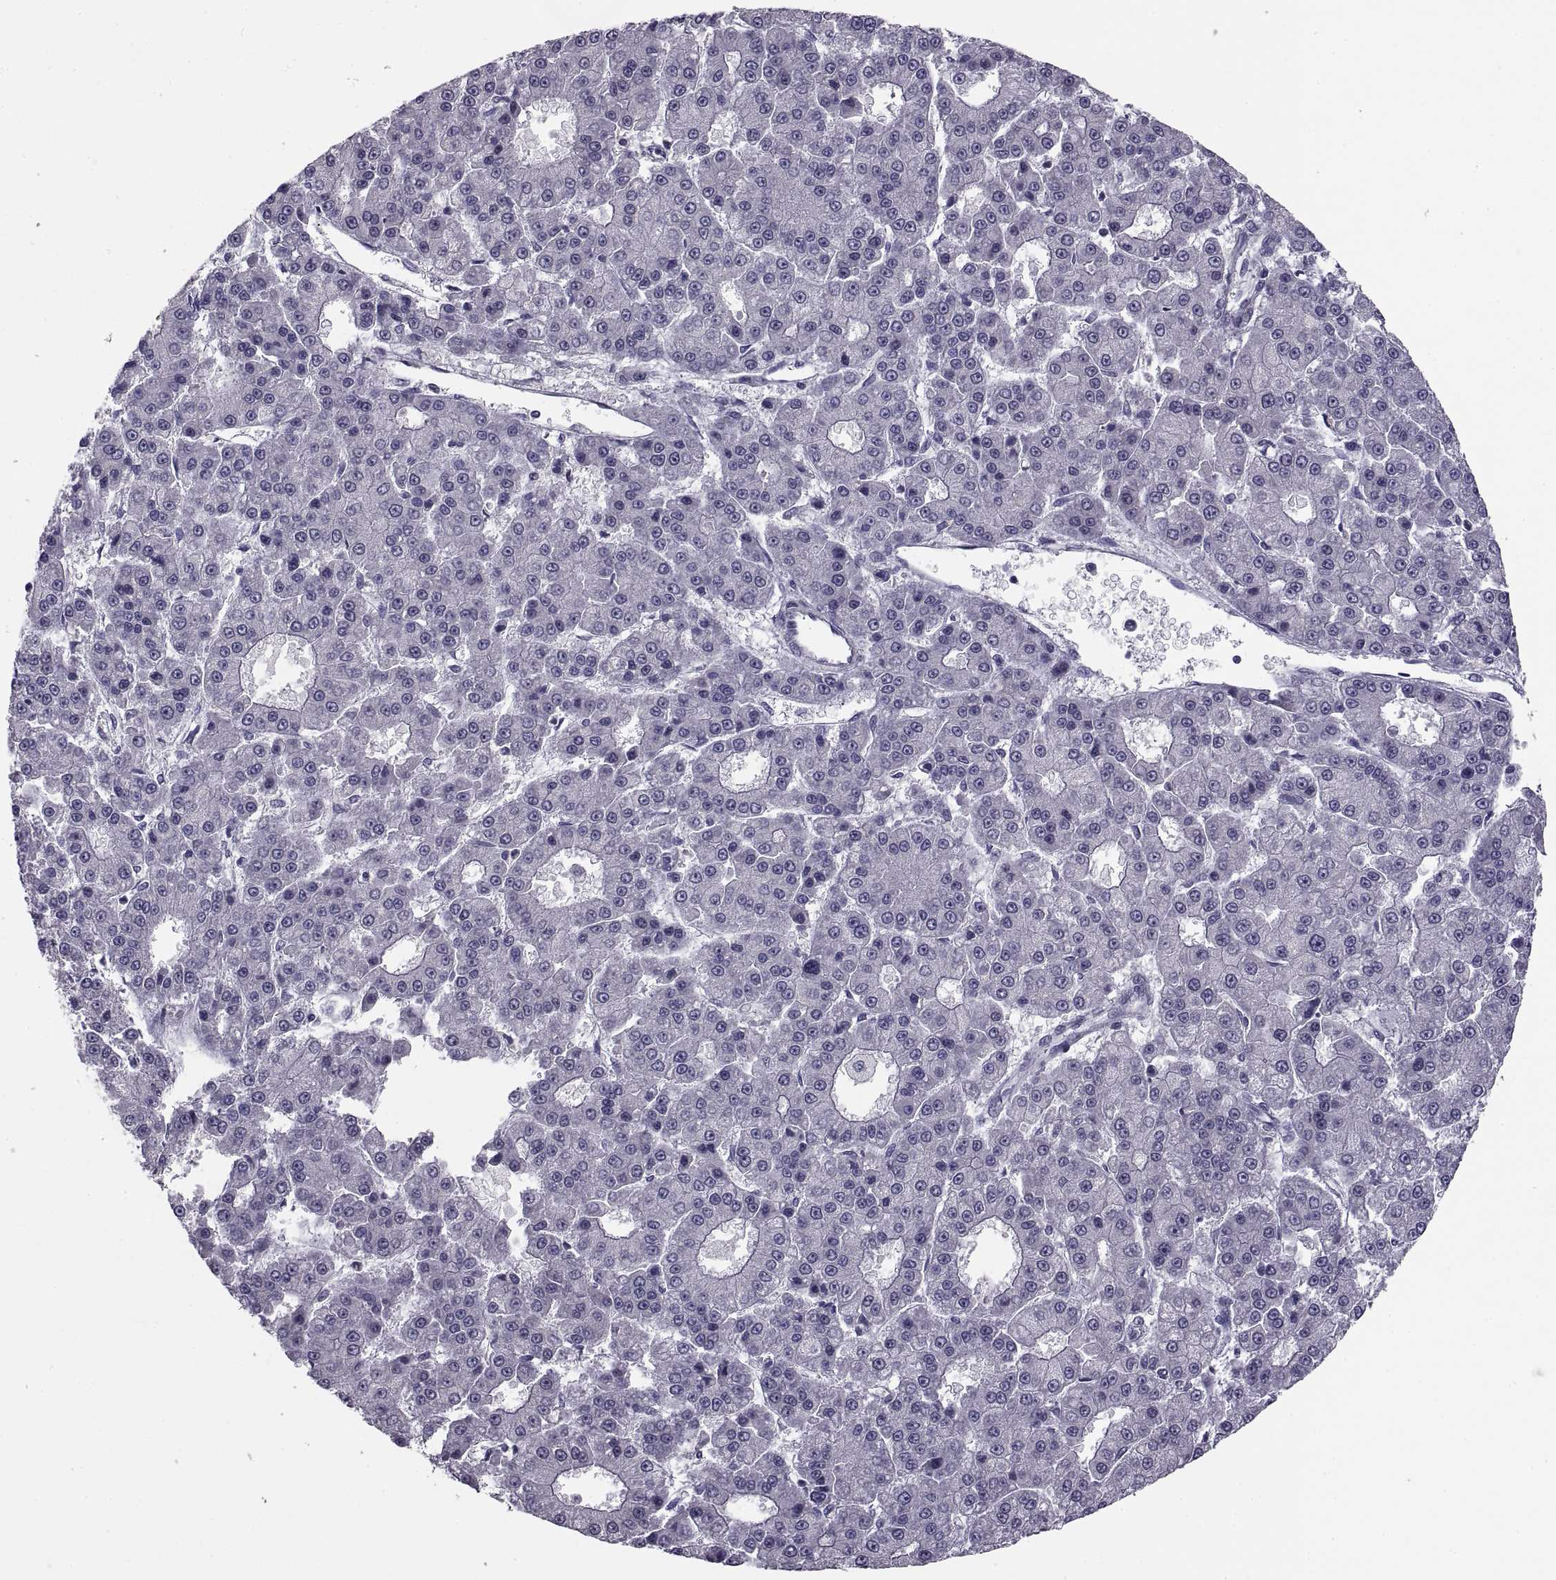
{"staining": {"intensity": "negative", "quantity": "none", "location": "none"}, "tissue": "liver cancer", "cell_type": "Tumor cells", "image_type": "cancer", "snomed": [{"axis": "morphology", "description": "Carcinoma, Hepatocellular, NOS"}, {"axis": "topography", "description": "Liver"}], "caption": "High power microscopy image of an immunohistochemistry (IHC) histopathology image of liver cancer (hepatocellular carcinoma), revealing no significant positivity in tumor cells.", "gene": "NPTX2", "patient": {"sex": "male", "age": 70}}